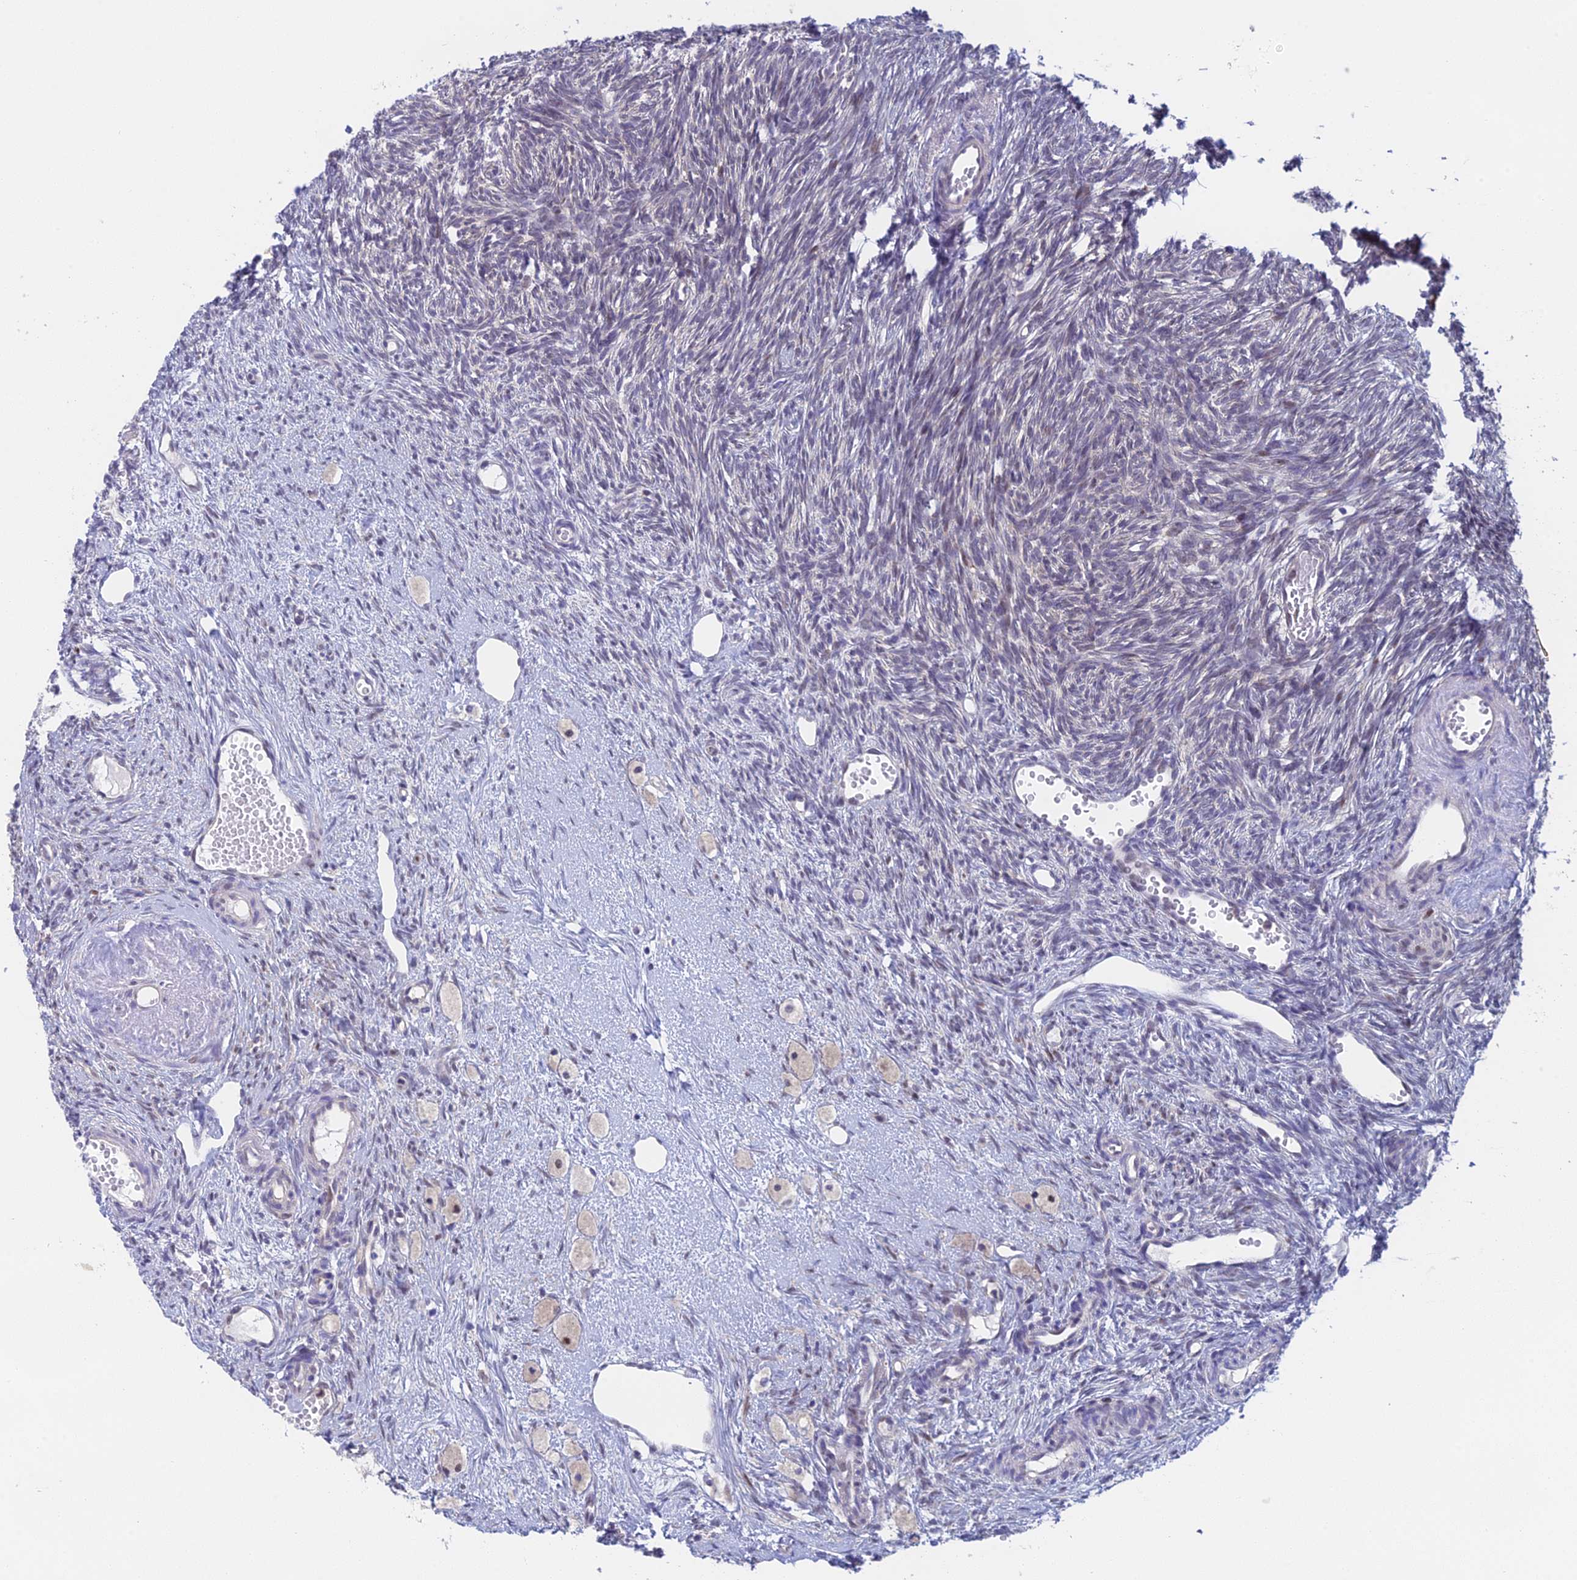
{"staining": {"intensity": "negative", "quantity": "none", "location": "none"}, "tissue": "ovary", "cell_type": "Ovarian stroma cells", "image_type": "normal", "snomed": [{"axis": "morphology", "description": "Normal tissue, NOS"}, {"axis": "topography", "description": "Ovary"}], "caption": "This is an immunohistochemistry micrograph of benign human ovary. There is no expression in ovarian stroma cells.", "gene": "MRPL17", "patient": {"sex": "female", "age": 51}}